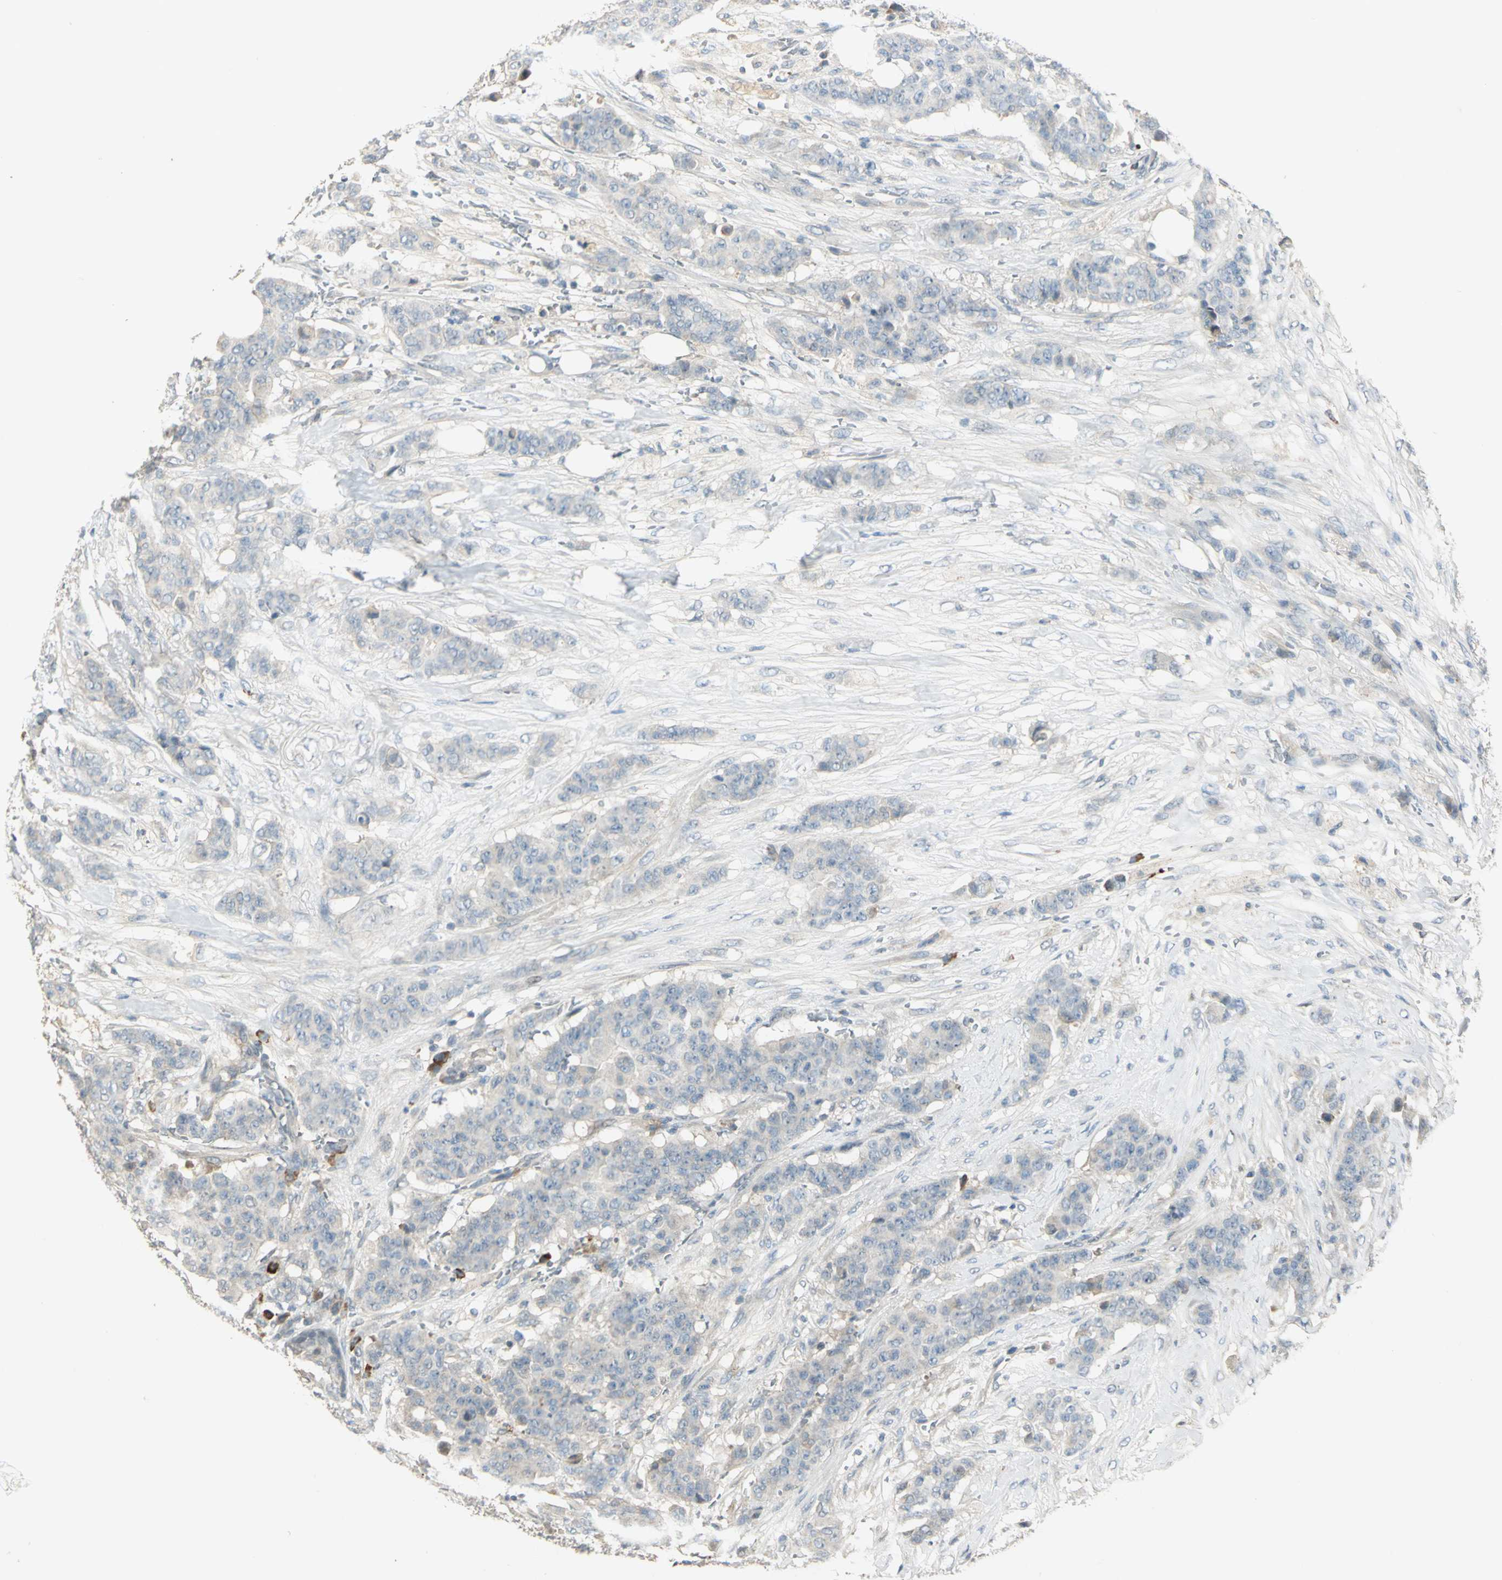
{"staining": {"intensity": "negative", "quantity": "none", "location": "none"}, "tissue": "breast cancer", "cell_type": "Tumor cells", "image_type": "cancer", "snomed": [{"axis": "morphology", "description": "Duct carcinoma"}, {"axis": "topography", "description": "Breast"}], "caption": "Tumor cells are negative for brown protein staining in breast cancer (intraductal carcinoma).", "gene": "PROC", "patient": {"sex": "female", "age": 40}}